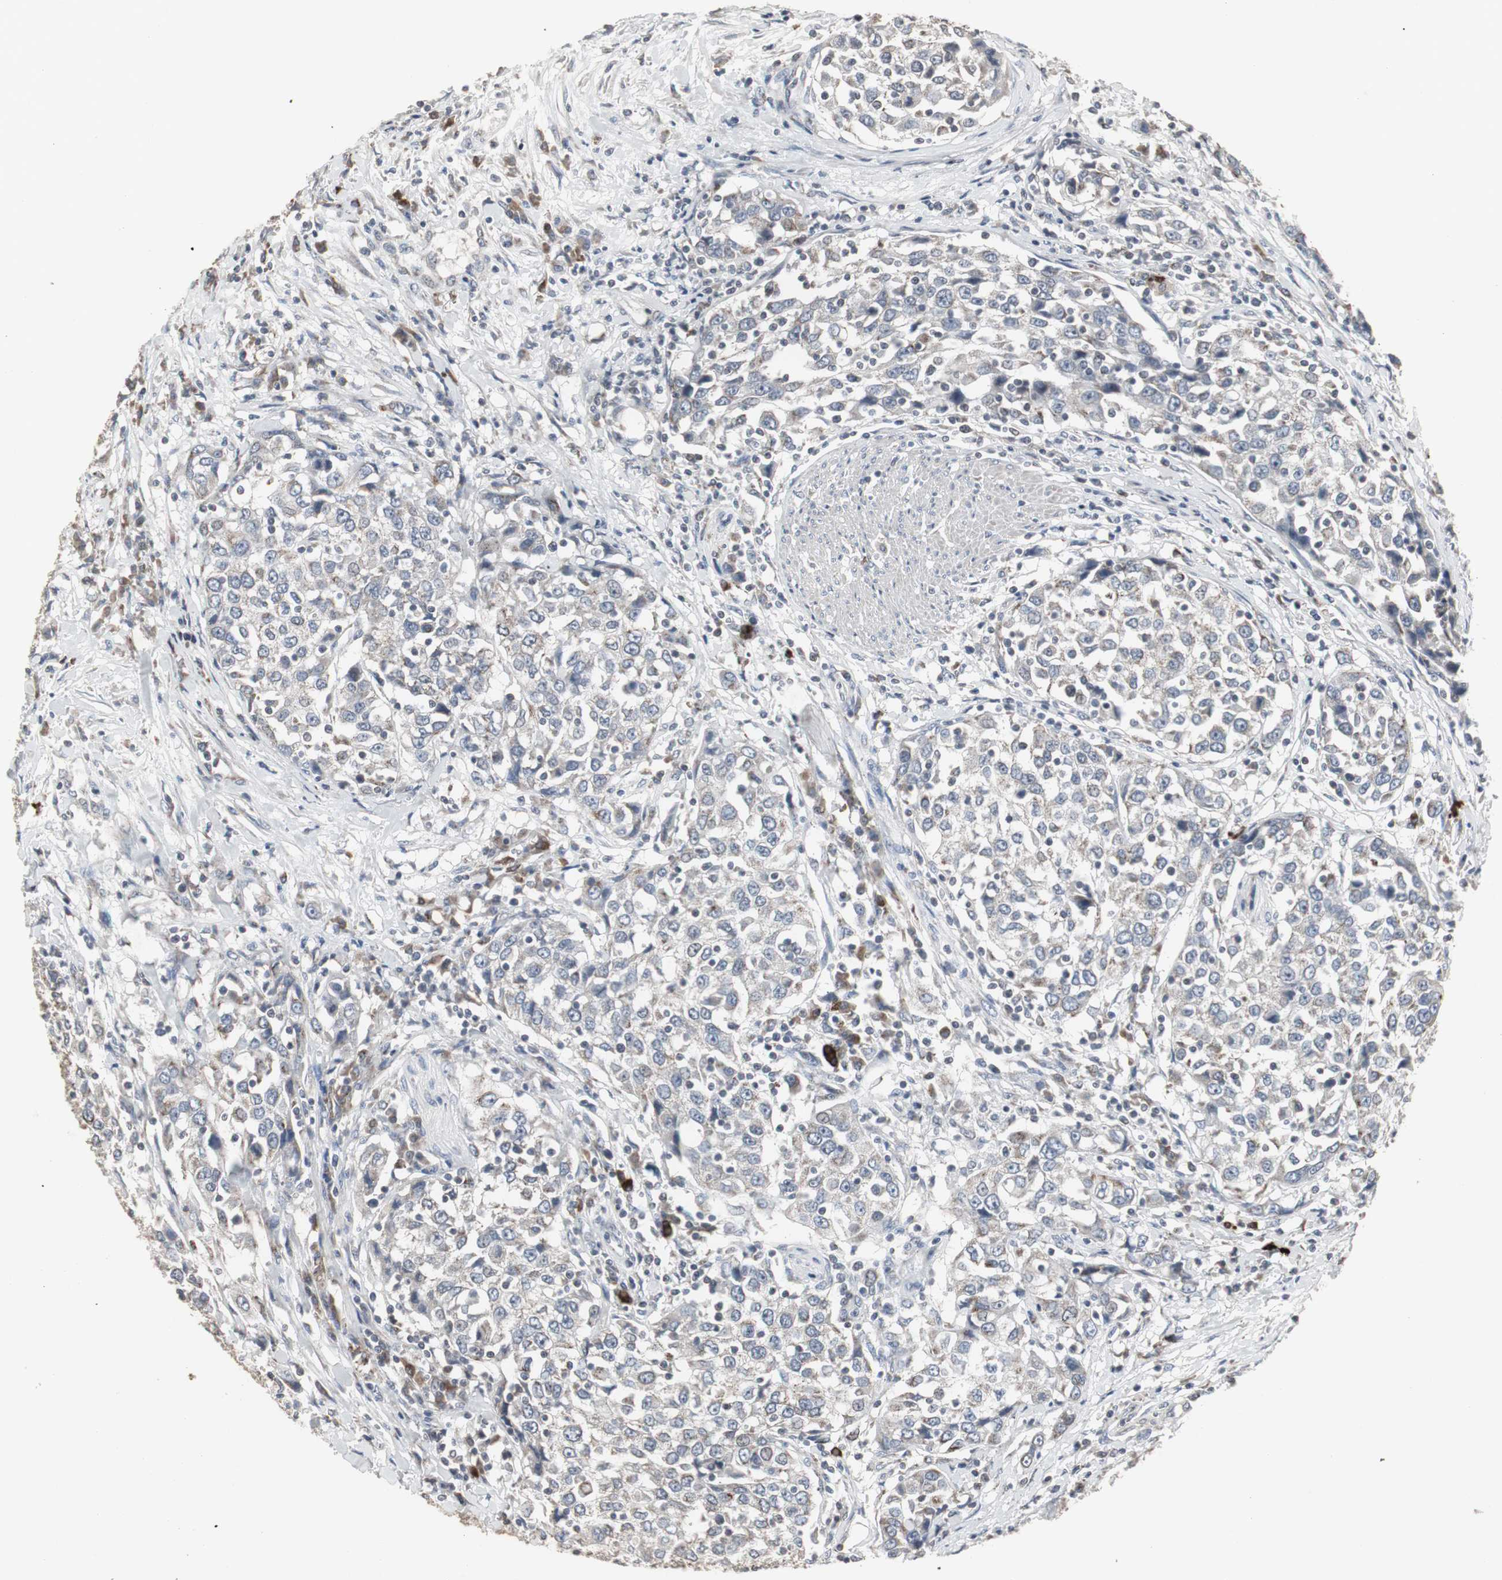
{"staining": {"intensity": "weak", "quantity": "<25%", "location": "cytoplasmic/membranous"}, "tissue": "urothelial cancer", "cell_type": "Tumor cells", "image_type": "cancer", "snomed": [{"axis": "morphology", "description": "Urothelial carcinoma, High grade"}, {"axis": "topography", "description": "Urinary bladder"}], "caption": "High power microscopy micrograph of an immunohistochemistry (IHC) micrograph of urothelial cancer, revealing no significant expression in tumor cells.", "gene": "ACAA1", "patient": {"sex": "female", "age": 80}}